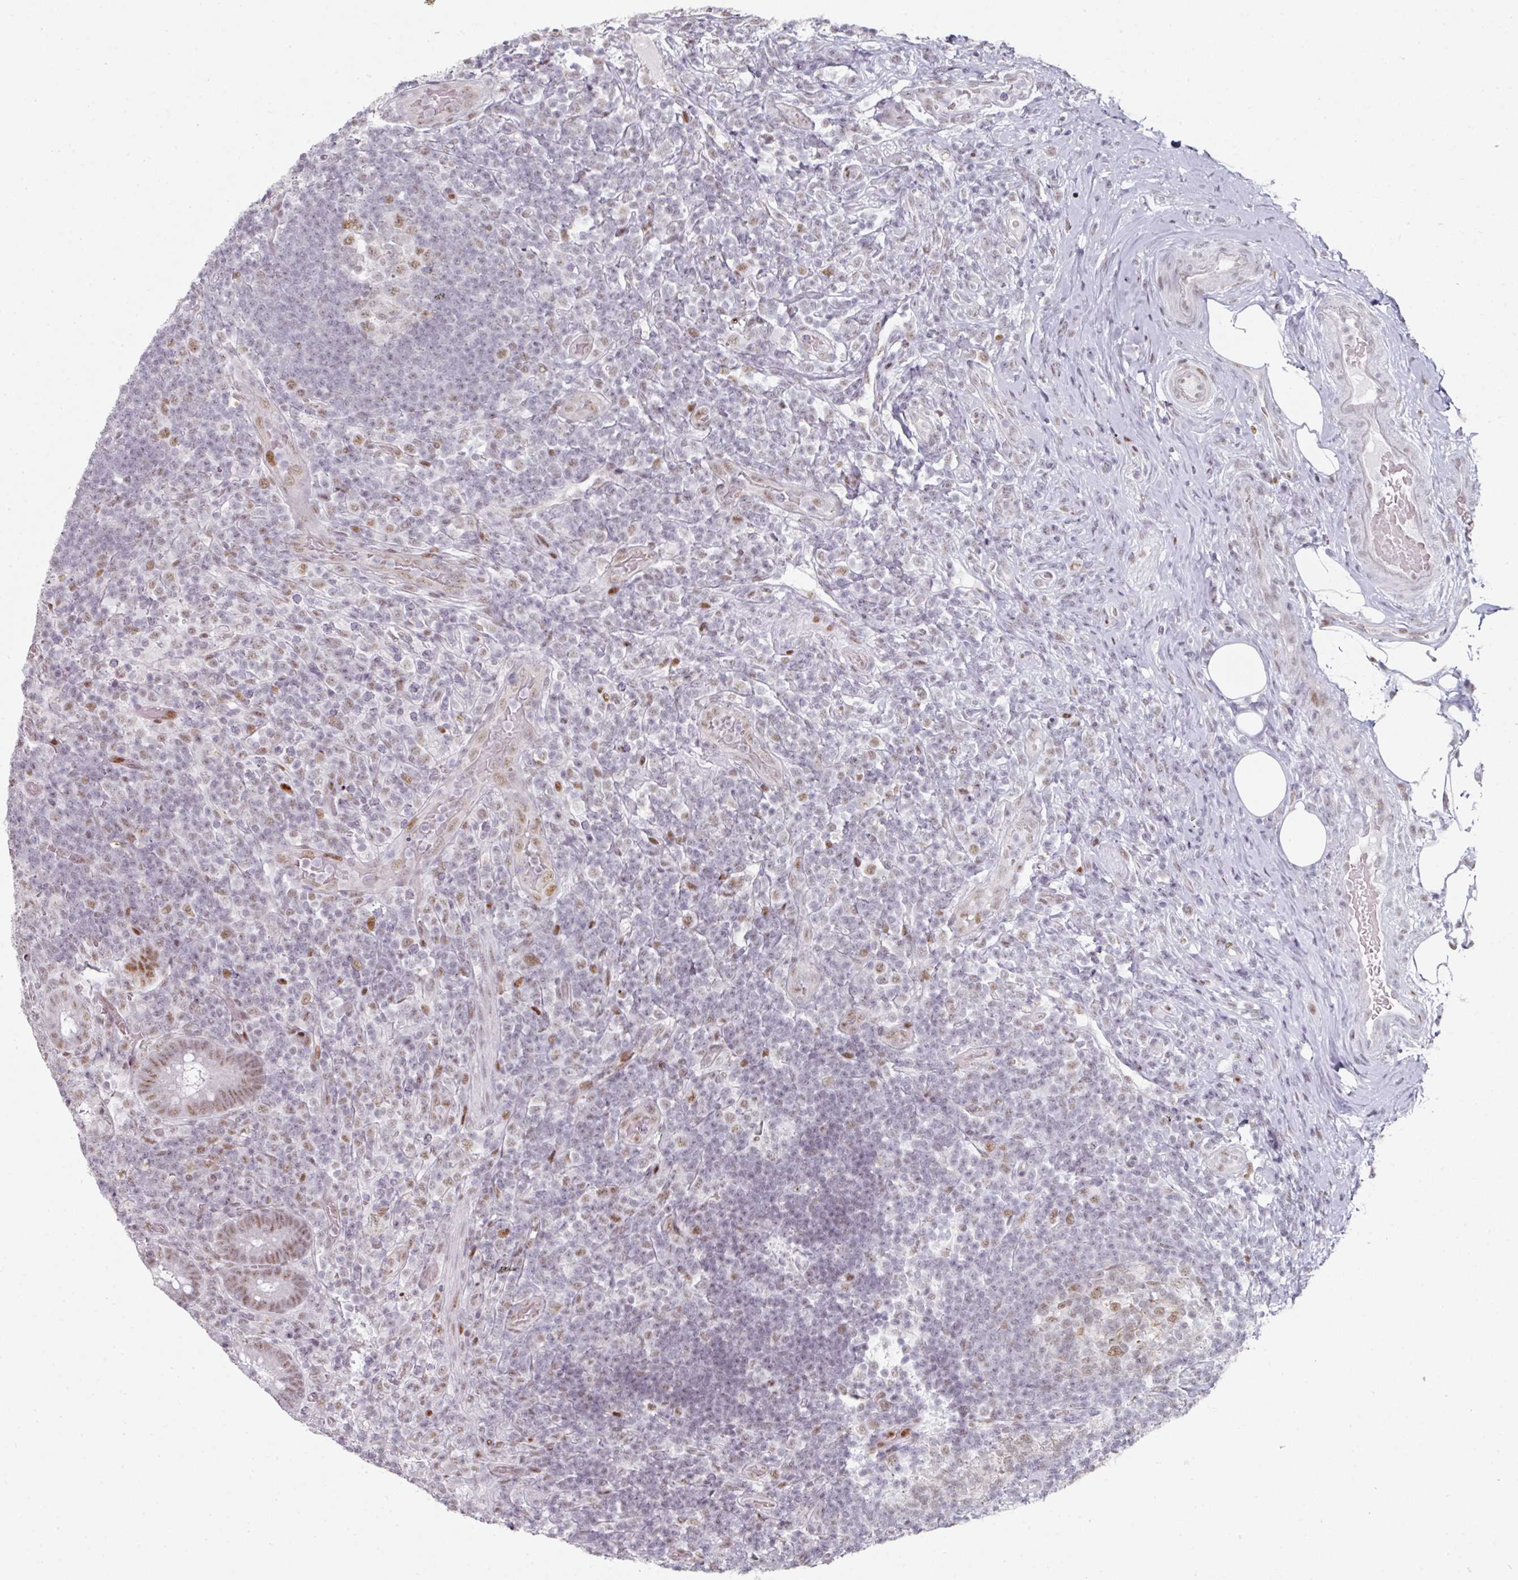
{"staining": {"intensity": "moderate", "quantity": ">75%", "location": "nuclear"}, "tissue": "appendix", "cell_type": "Glandular cells", "image_type": "normal", "snomed": [{"axis": "morphology", "description": "Normal tissue, NOS"}, {"axis": "topography", "description": "Appendix"}], "caption": "Brown immunohistochemical staining in benign appendix reveals moderate nuclear staining in approximately >75% of glandular cells. (DAB IHC, brown staining for protein, blue staining for nuclei).", "gene": "SF3B5", "patient": {"sex": "female", "age": 43}}